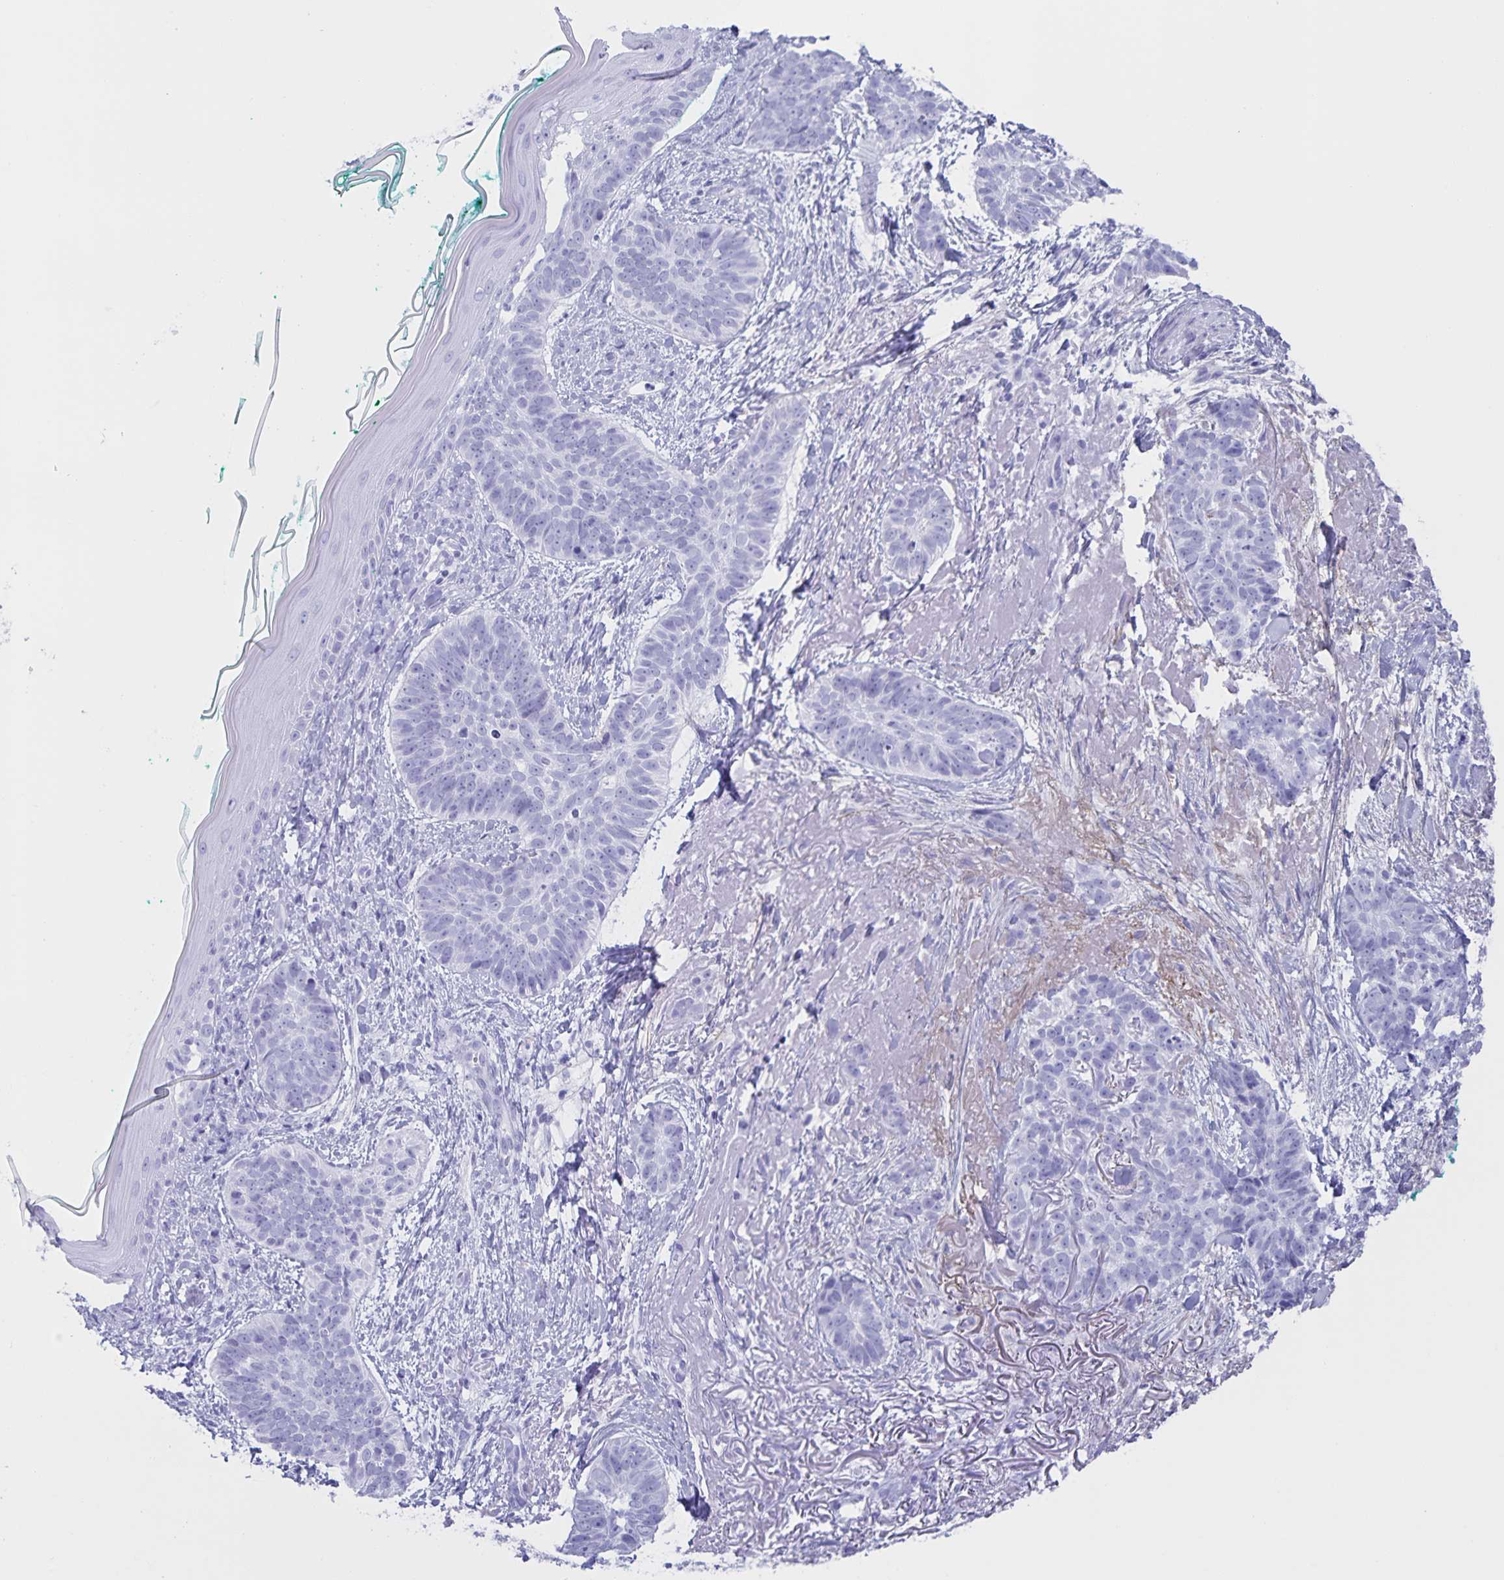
{"staining": {"intensity": "negative", "quantity": "none", "location": "none"}, "tissue": "skin cancer", "cell_type": "Tumor cells", "image_type": "cancer", "snomed": [{"axis": "morphology", "description": "Basal cell carcinoma"}, {"axis": "topography", "description": "Skin"}, {"axis": "topography", "description": "Skin of face"}, {"axis": "topography", "description": "Skin of nose"}], "caption": "Image shows no protein staining in tumor cells of skin cancer (basal cell carcinoma) tissue. (Brightfield microscopy of DAB (3,3'-diaminobenzidine) IHC at high magnification).", "gene": "AQP4", "patient": {"sex": "female", "age": 86}}